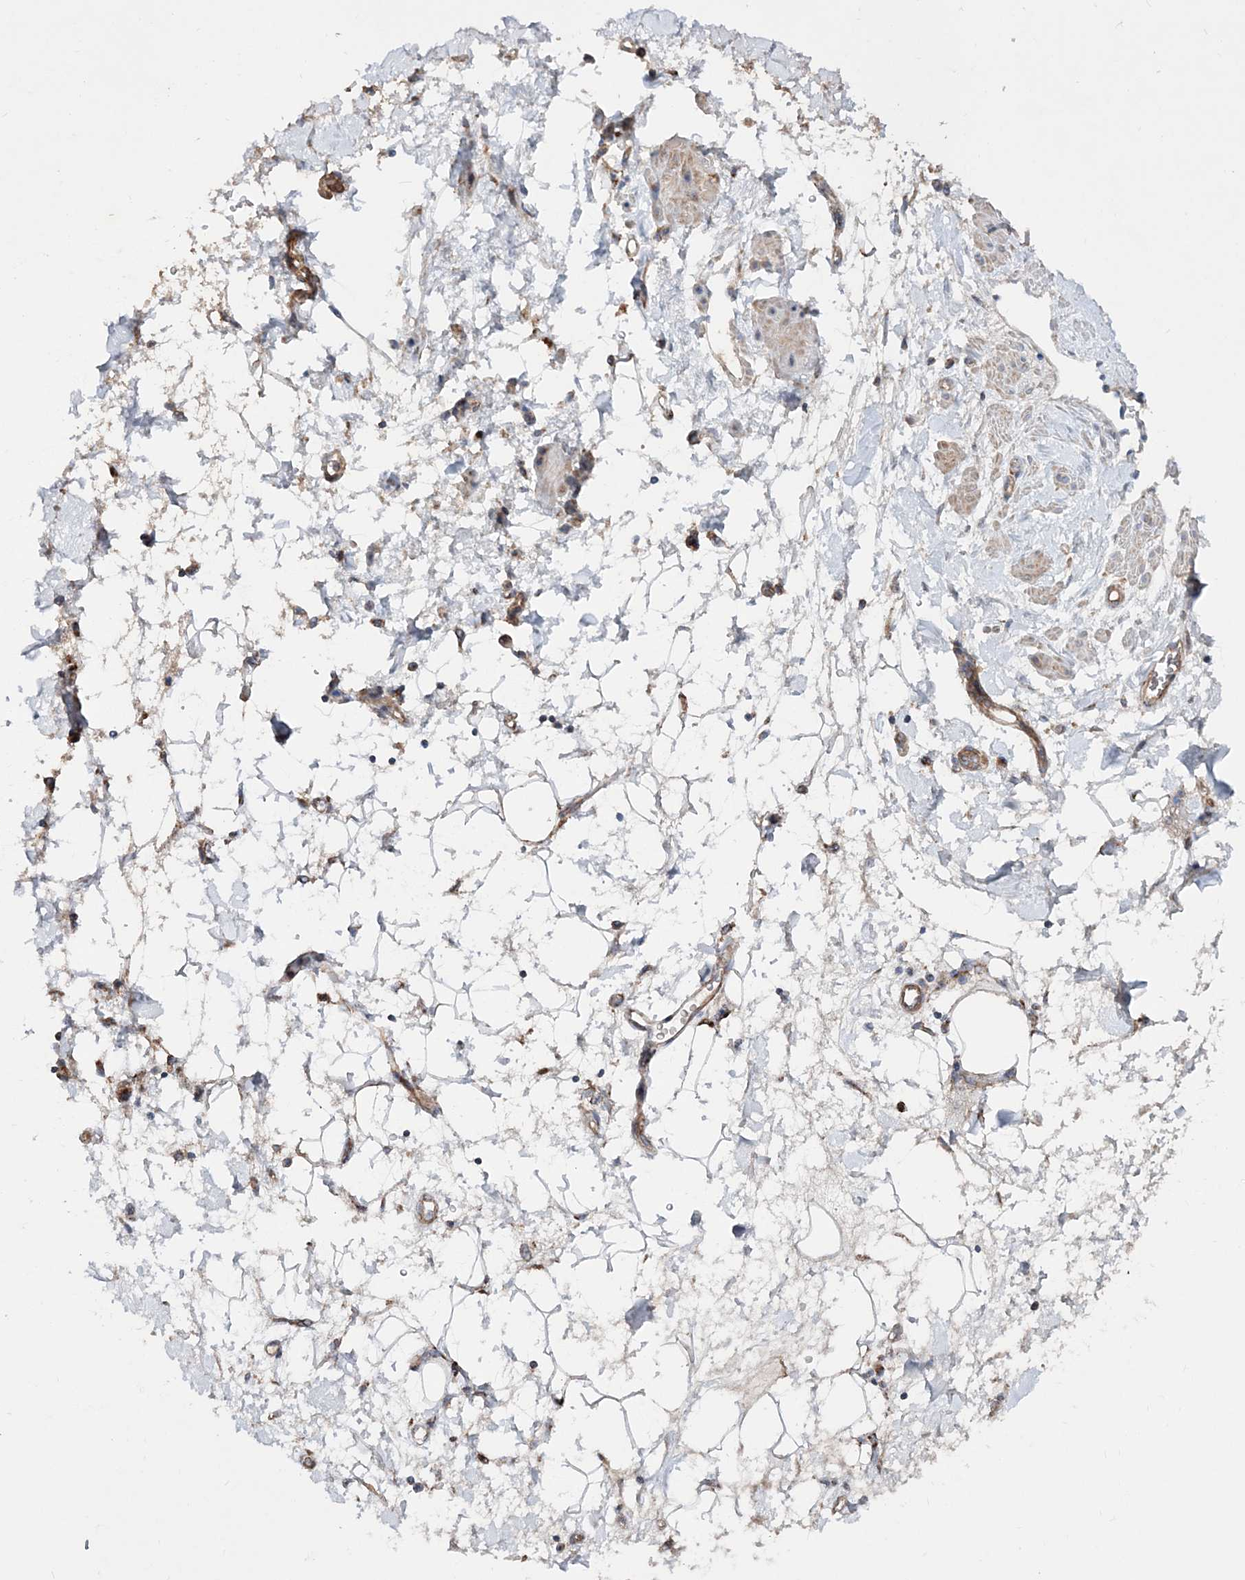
{"staining": {"intensity": "negative", "quantity": "none", "location": "none"}, "tissue": "adipose tissue", "cell_type": "Adipocytes", "image_type": "normal", "snomed": [{"axis": "morphology", "description": "Normal tissue, NOS"}, {"axis": "morphology", "description": "Adenocarcinoma, NOS"}, {"axis": "topography", "description": "Pancreas"}, {"axis": "topography", "description": "Peripheral nerve tissue"}], "caption": "This is a micrograph of immunohistochemistry (IHC) staining of benign adipose tissue, which shows no expression in adipocytes. The staining was performed using DAB to visualize the protein expression in brown, while the nuclei were stained in blue with hematoxylin (Magnification: 20x).", "gene": "NGLY1", "patient": {"sex": "male", "age": 59}}